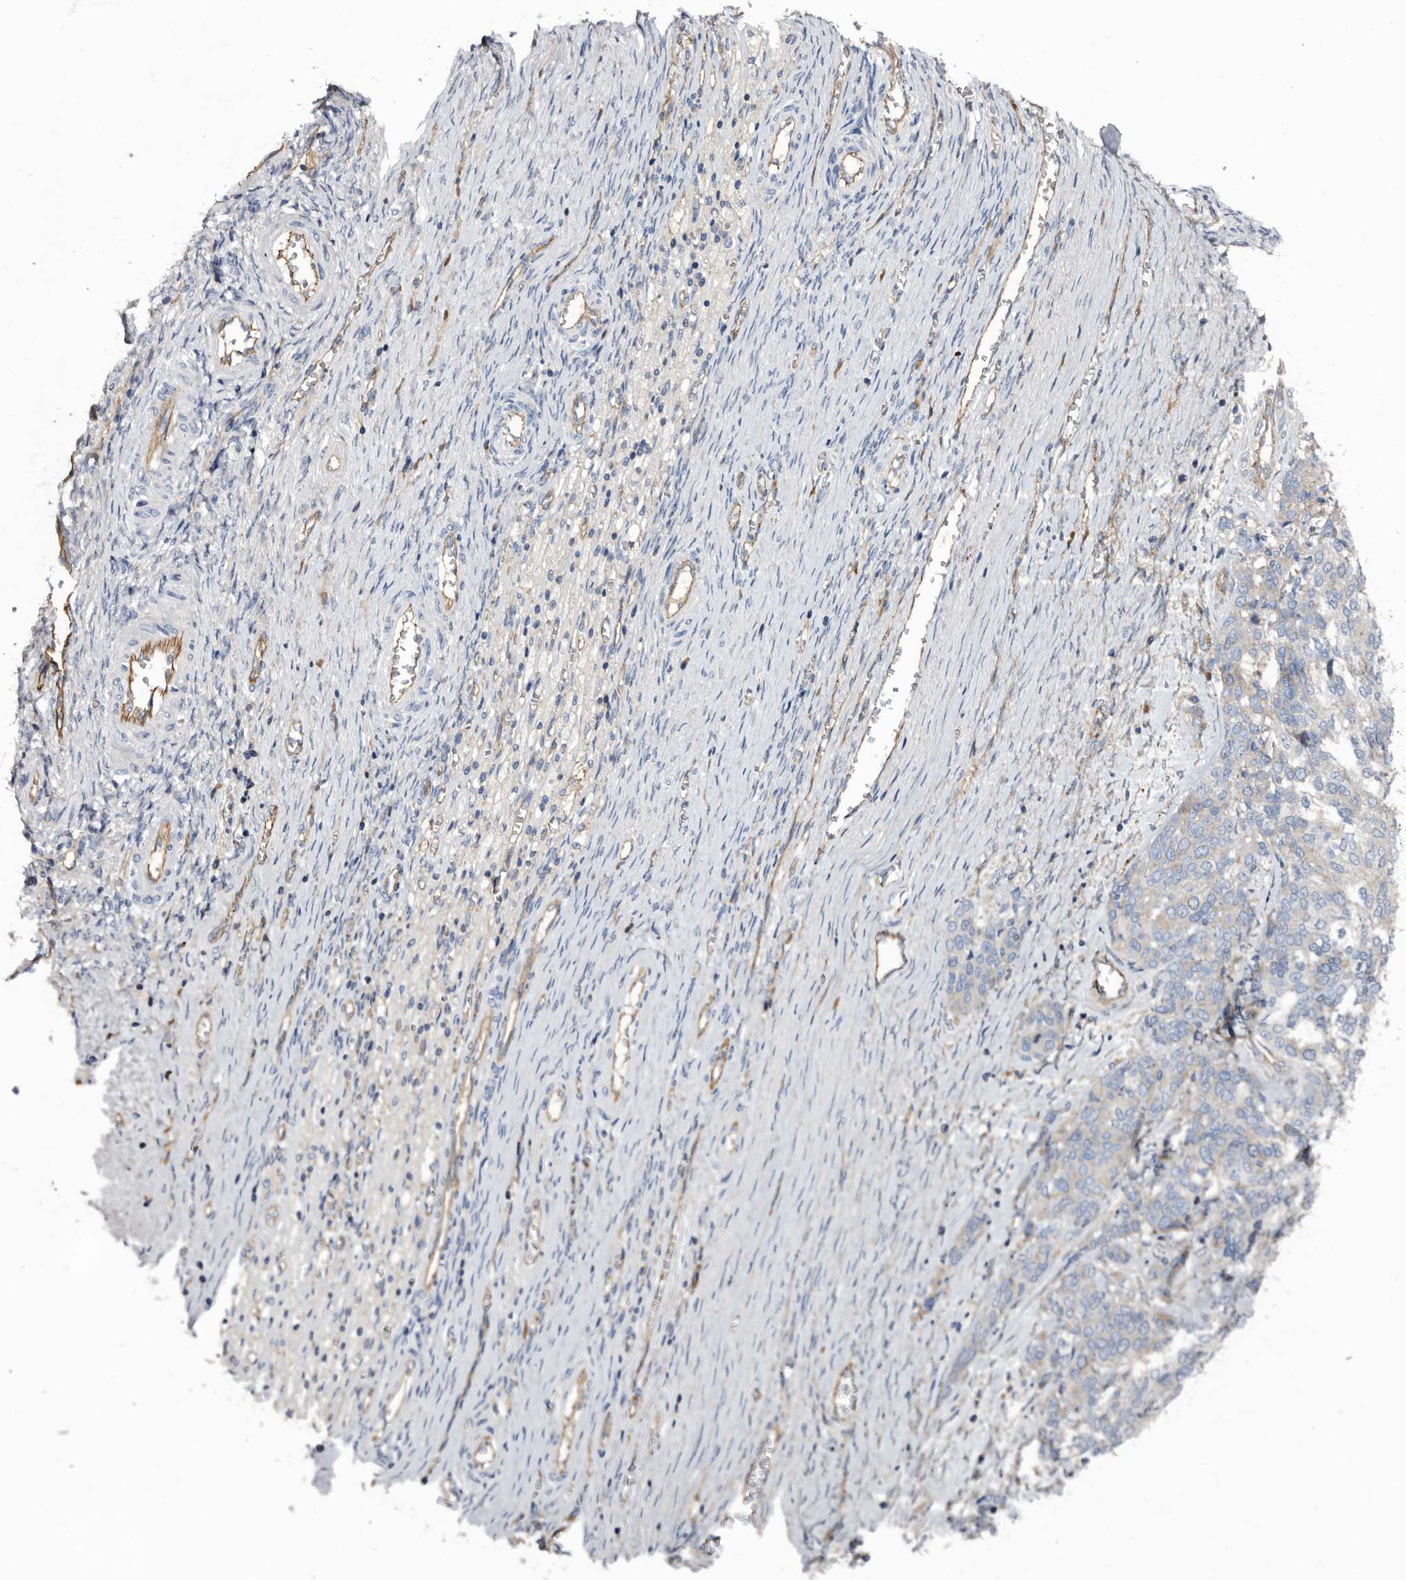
{"staining": {"intensity": "negative", "quantity": "none", "location": "none"}, "tissue": "ovarian cancer", "cell_type": "Tumor cells", "image_type": "cancer", "snomed": [{"axis": "morphology", "description": "Cystadenocarcinoma, serous, NOS"}, {"axis": "topography", "description": "Ovary"}], "caption": "Serous cystadenocarcinoma (ovarian) stained for a protein using IHC shows no staining tumor cells.", "gene": "TSPAN17", "patient": {"sex": "female", "age": 44}}